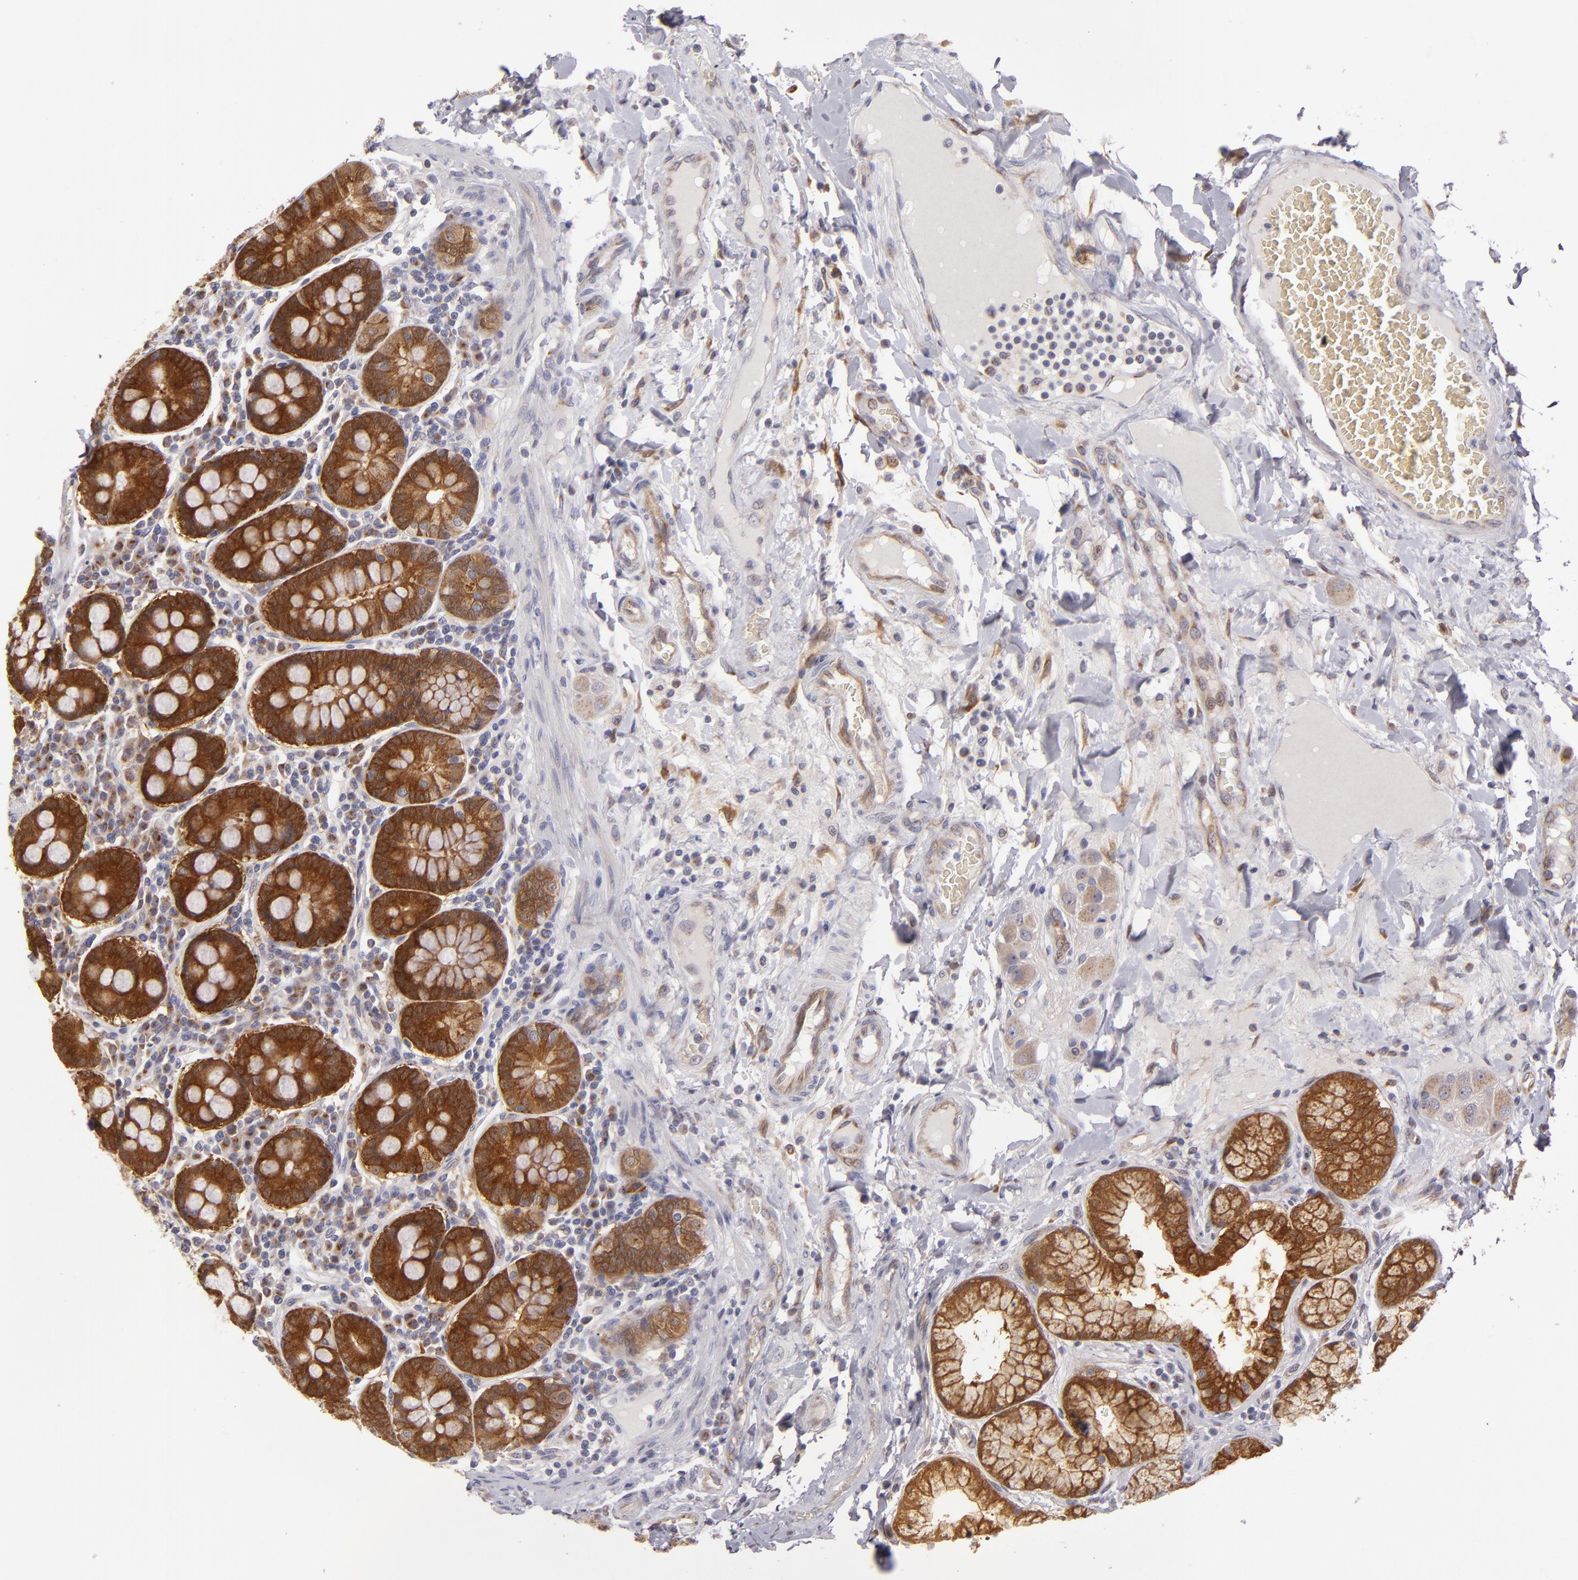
{"staining": {"intensity": "strong", "quantity": ">75%", "location": "cytoplasmic/membranous"}, "tissue": "duodenum", "cell_type": "Glandular cells", "image_type": "normal", "snomed": [{"axis": "morphology", "description": "Normal tissue, NOS"}, {"axis": "topography", "description": "Duodenum"}], "caption": "Immunohistochemistry (IHC) photomicrograph of normal duodenum stained for a protein (brown), which shows high levels of strong cytoplasmic/membranous staining in about >75% of glandular cells.", "gene": "SH2D4A", "patient": {"sex": "male", "age": 50}}